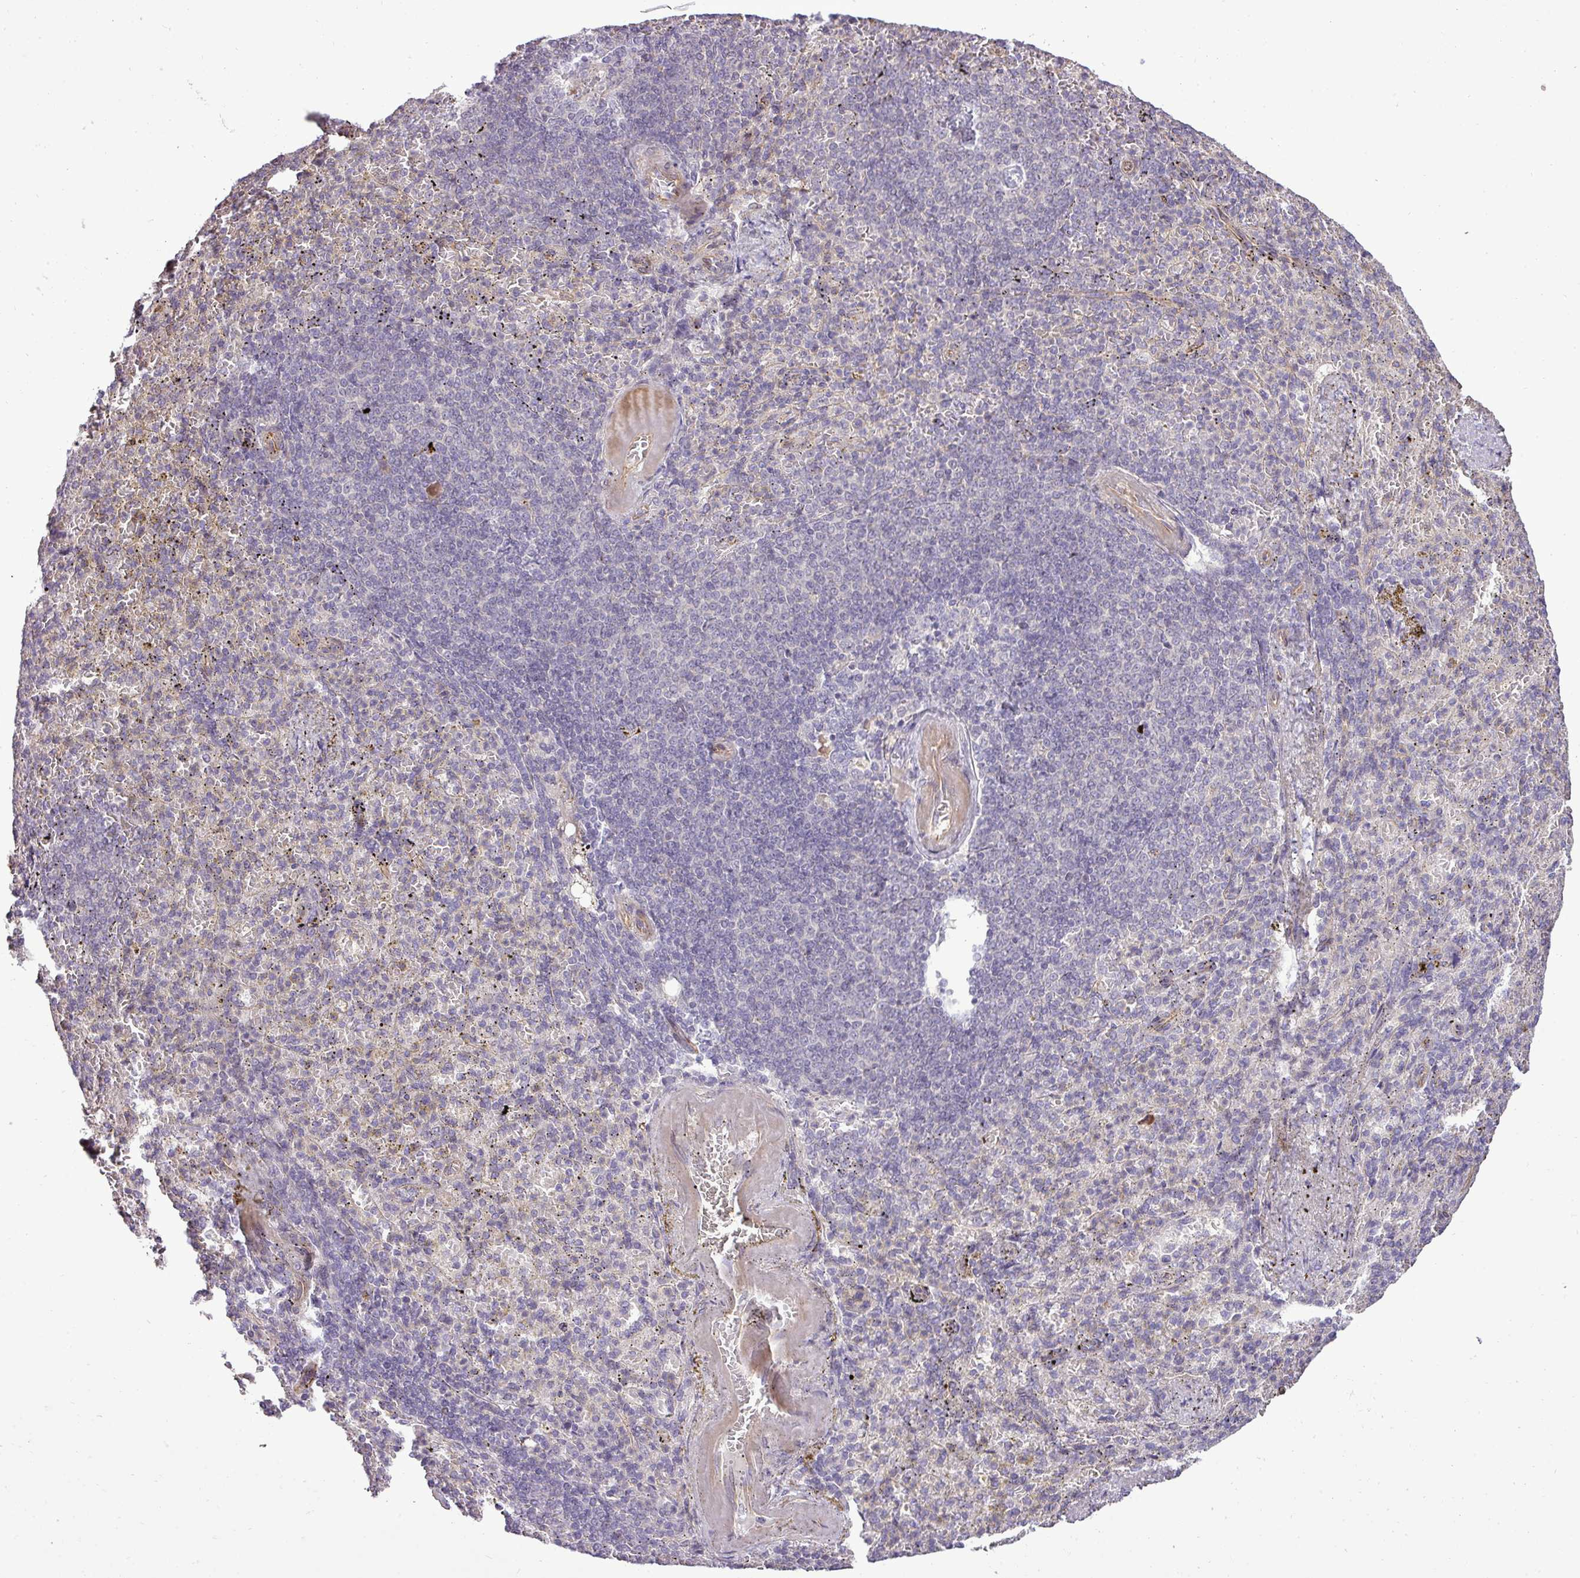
{"staining": {"intensity": "negative", "quantity": "none", "location": "none"}, "tissue": "spleen", "cell_type": "Cells in red pulp", "image_type": "normal", "snomed": [{"axis": "morphology", "description": "Normal tissue, NOS"}, {"axis": "topography", "description": "Spleen"}], "caption": "IHC of normal spleen exhibits no positivity in cells in red pulp. (Brightfield microscopy of DAB IHC at high magnification).", "gene": "PDRG1", "patient": {"sex": "female", "age": 74}}